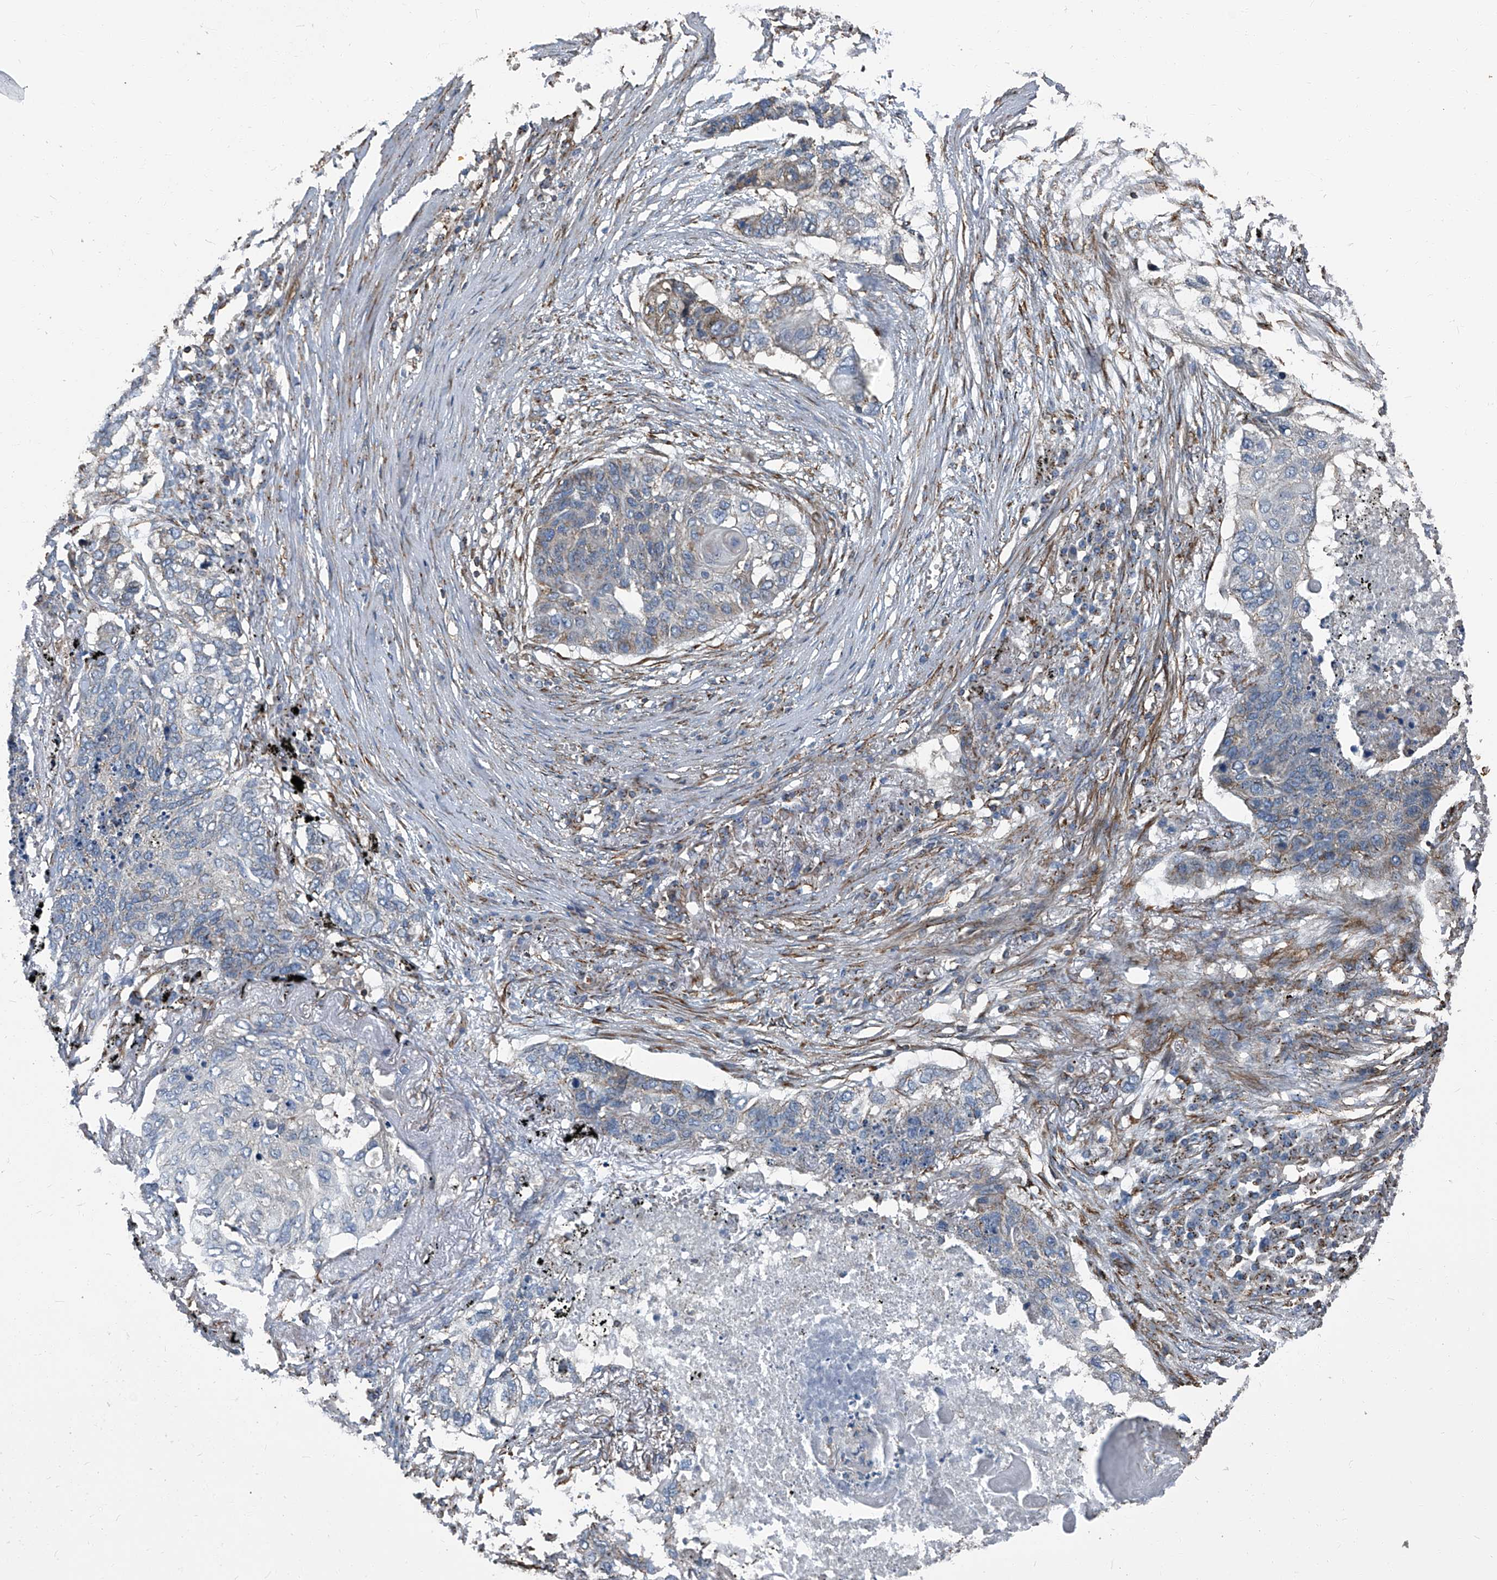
{"staining": {"intensity": "negative", "quantity": "none", "location": "none"}, "tissue": "lung cancer", "cell_type": "Tumor cells", "image_type": "cancer", "snomed": [{"axis": "morphology", "description": "Squamous cell carcinoma, NOS"}, {"axis": "topography", "description": "Lung"}], "caption": "The immunohistochemistry micrograph has no significant staining in tumor cells of lung cancer tissue.", "gene": "SEPTIN7", "patient": {"sex": "female", "age": 63}}